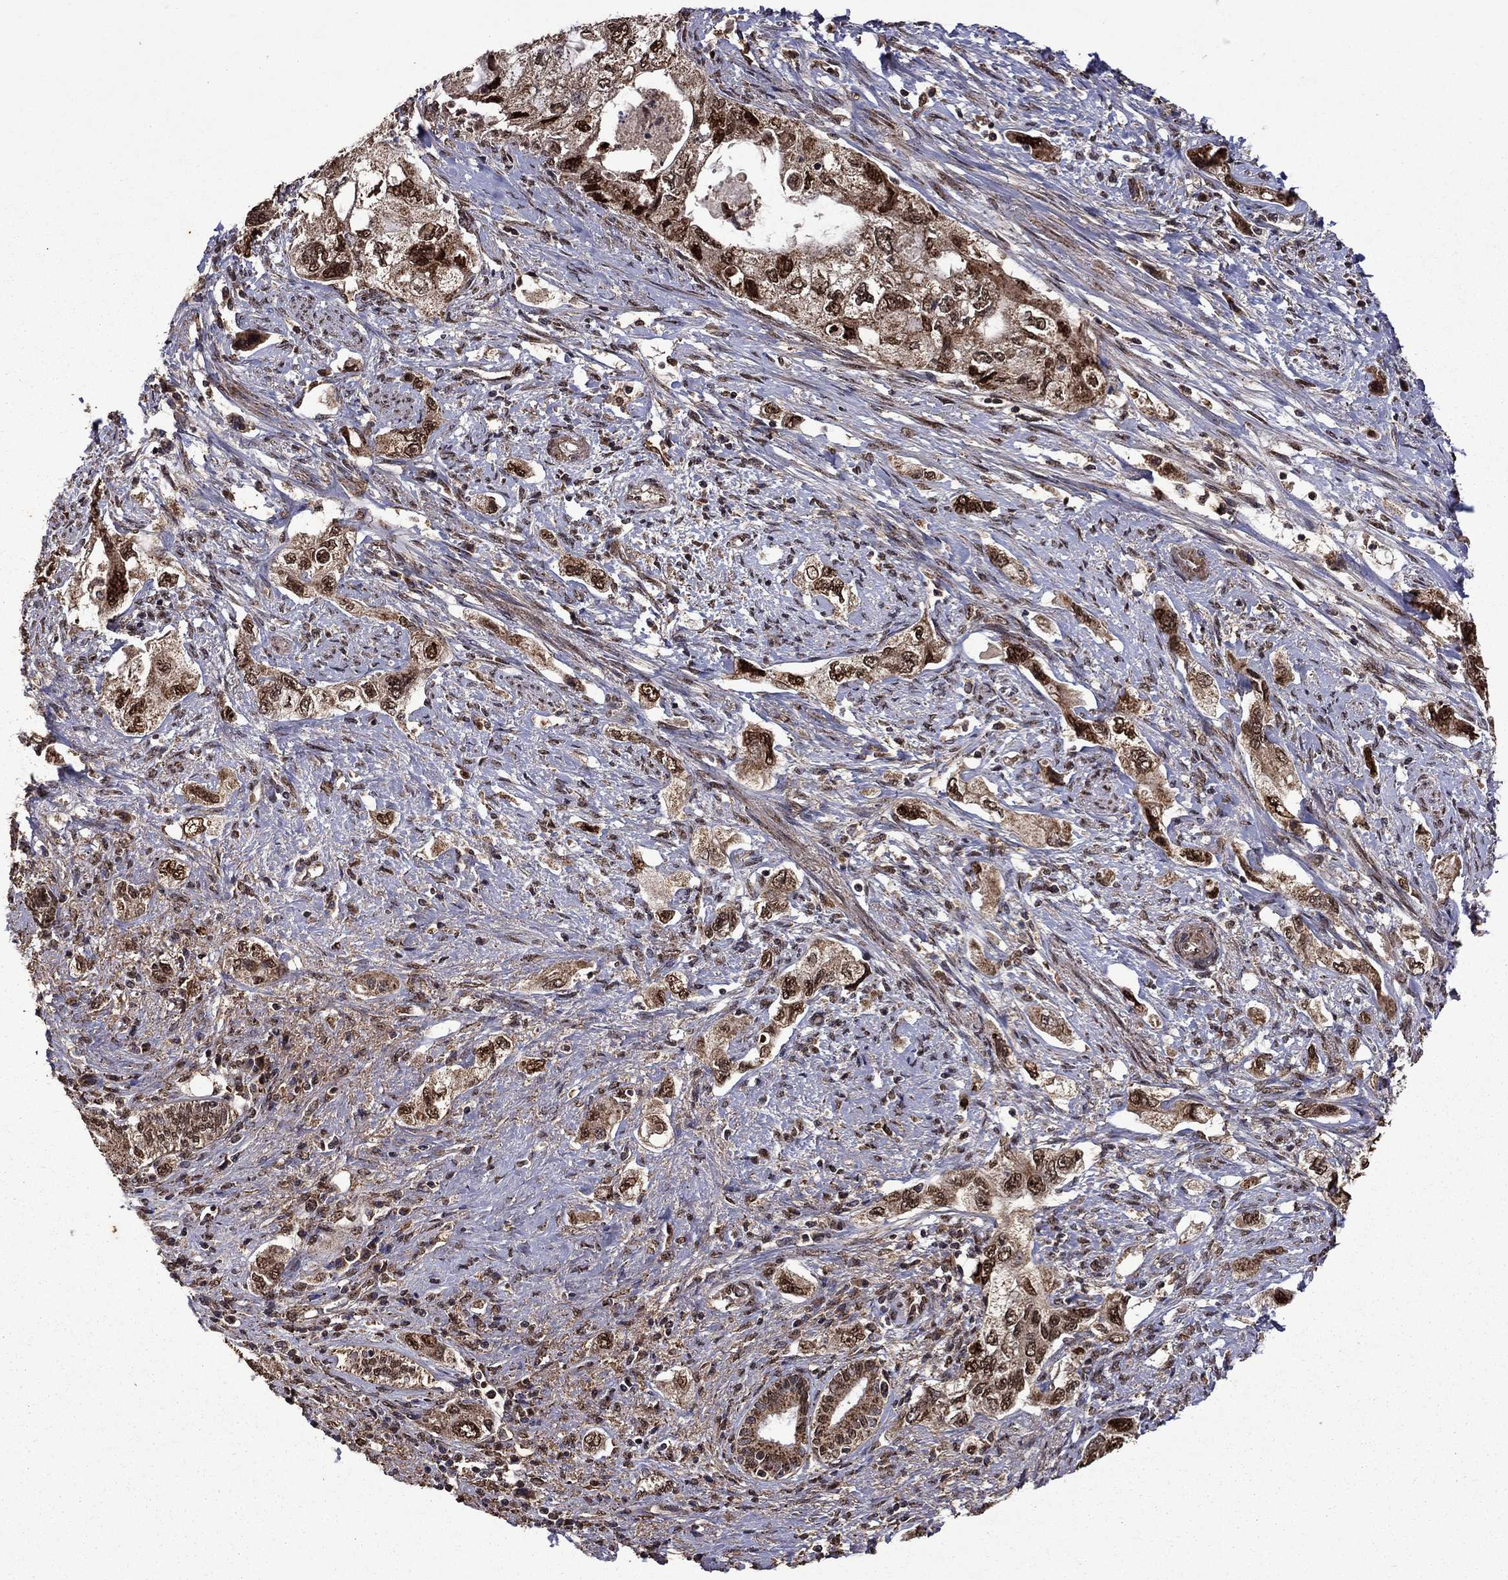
{"staining": {"intensity": "strong", "quantity": ">75%", "location": "cytoplasmic/membranous,nuclear"}, "tissue": "pancreatic cancer", "cell_type": "Tumor cells", "image_type": "cancer", "snomed": [{"axis": "morphology", "description": "Adenocarcinoma, NOS"}, {"axis": "topography", "description": "Pancreas"}], "caption": "IHC image of neoplastic tissue: pancreatic cancer stained using IHC reveals high levels of strong protein expression localized specifically in the cytoplasmic/membranous and nuclear of tumor cells, appearing as a cytoplasmic/membranous and nuclear brown color.", "gene": "ITM2B", "patient": {"sex": "female", "age": 73}}